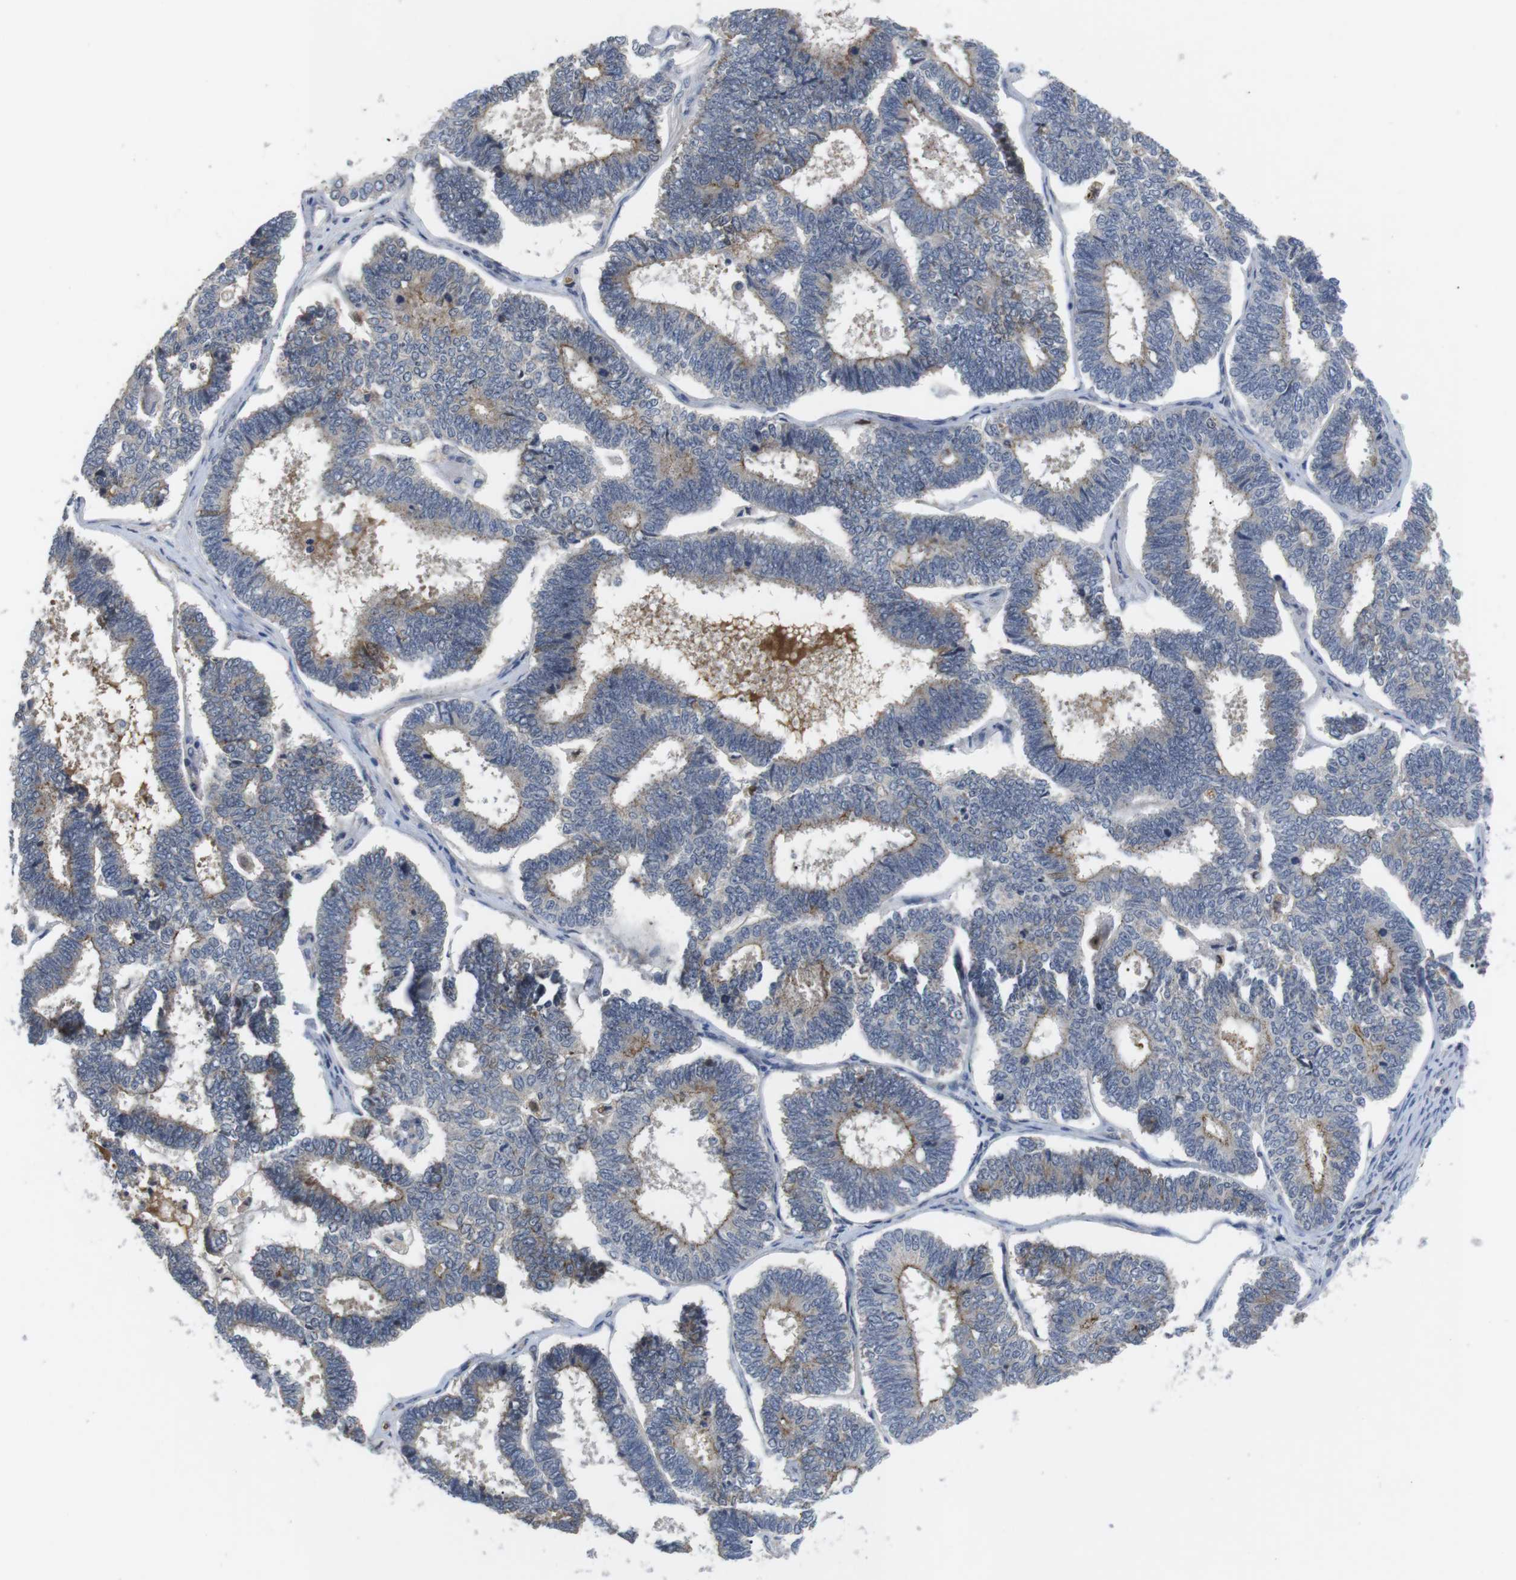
{"staining": {"intensity": "moderate", "quantity": "25%-75%", "location": "cytoplasmic/membranous"}, "tissue": "endometrial cancer", "cell_type": "Tumor cells", "image_type": "cancer", "snomed": [{"axis": "morphology", "description": "Adenocarcinoma, NOS"}, {"axis": "topography", "description": "Endometrium"}], "caption": "Brown immunohistochemical staining in endometrial cancer (adenocarcinoma) reveals moderate cytoplasmic/membranous expression in about 25%-75% of tumor cells.", "gene": "NECTIN1", "patient": {"sex": "female", "age": 70}}